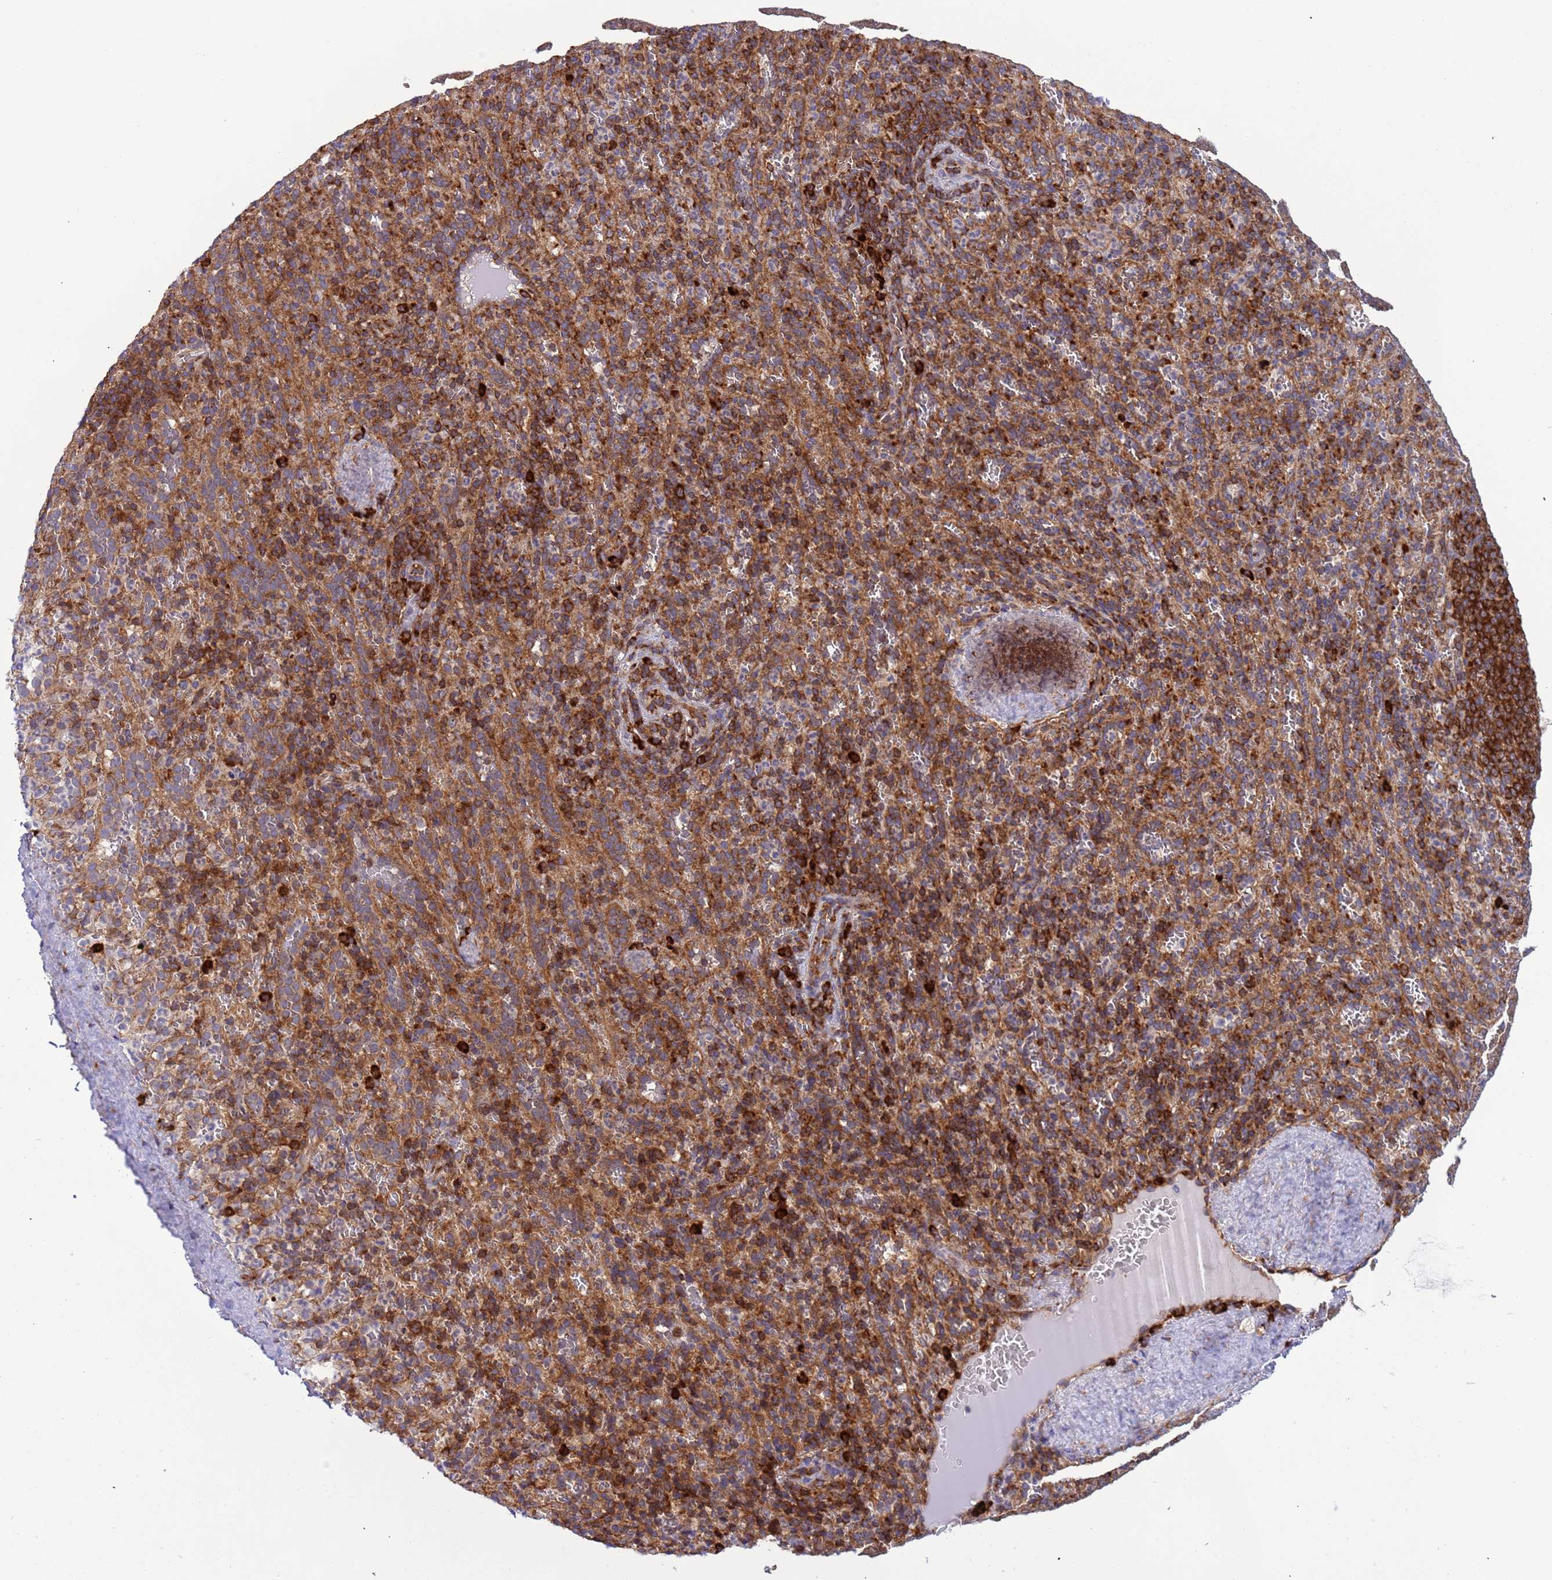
{"staining": {"intensity": "strong", "quantity": "25%-75%", "location": "cytoplasmic/membranous"}, "tissue": "spleen", "cell_type": "Cells in red pulp", "image_type": "normal", "snomed": [{"axis": "morphology", "description": "Normal tissue, NOS"}, {"axis": "topography", "description": "Spleen"}], "caption": "Protein staining reveals strong cytoplasmic/membranous positivity in approximately 25%-75% of cells in red pulp in benign spleen.", "gene": "RPL36", "patient": {"sex": "female", "age": 21}}